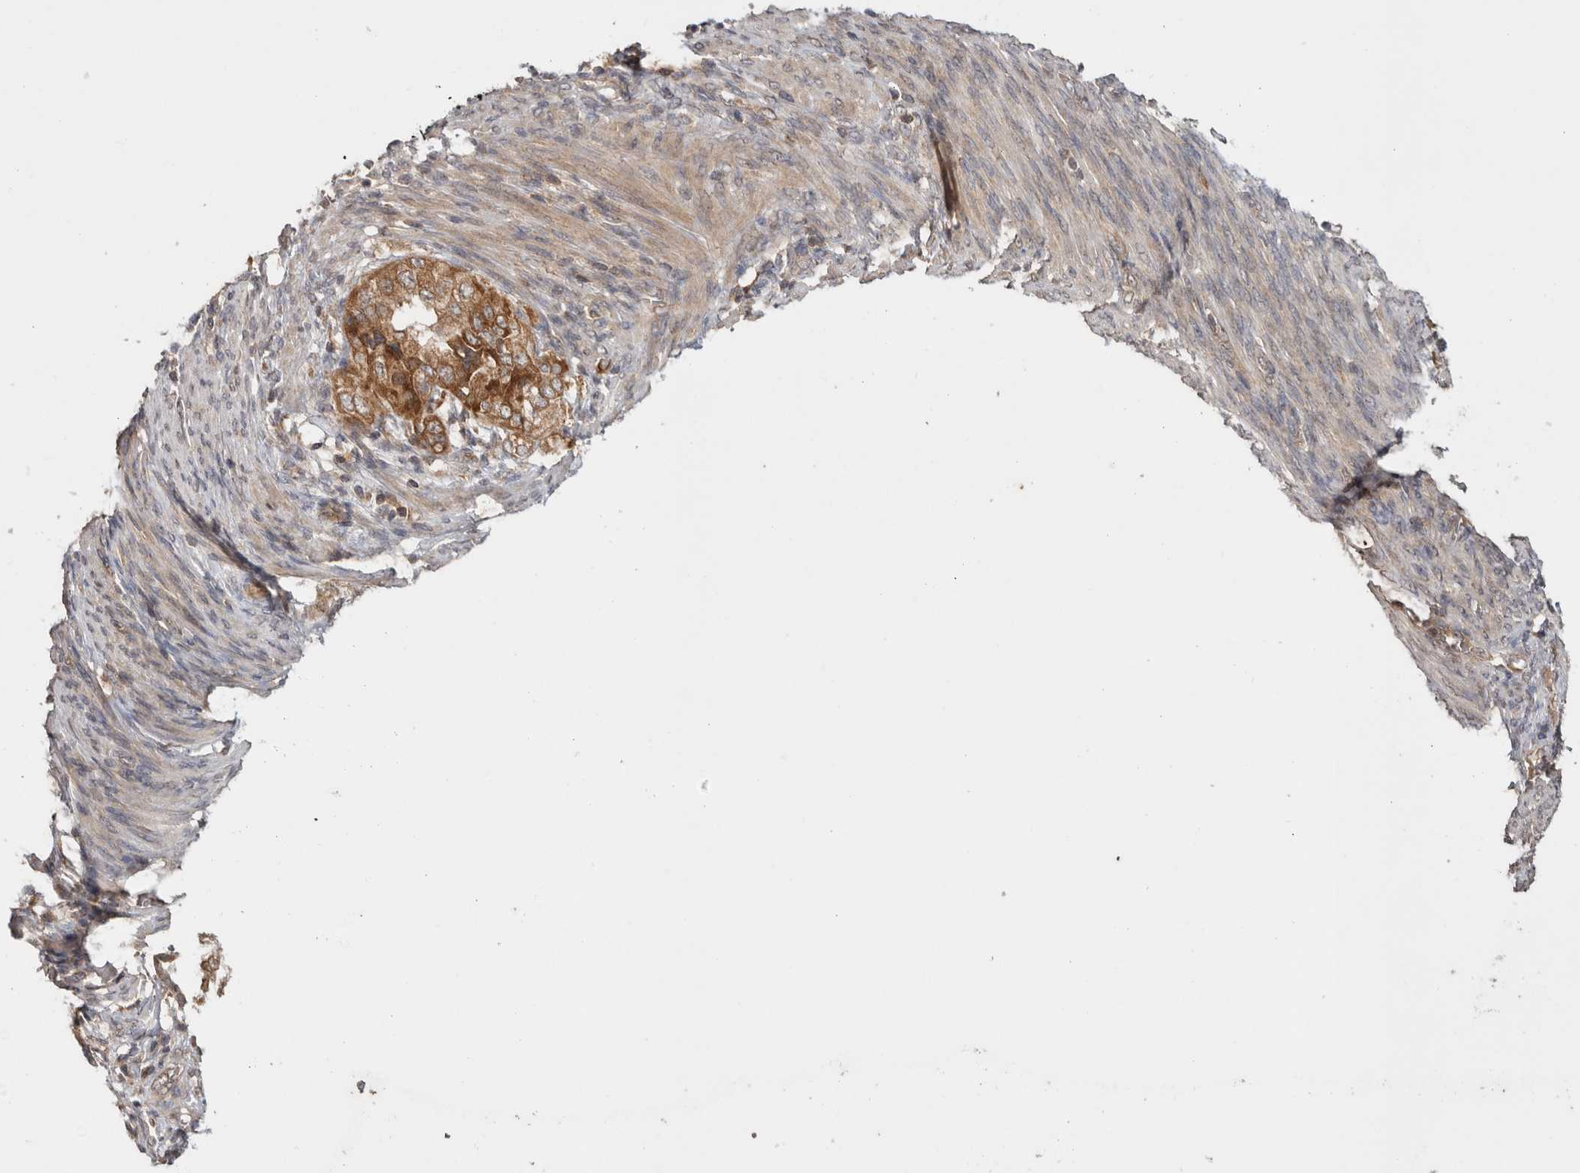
{"staining": {"intensity": "moderate", "quantity": ">75%", "location": "cytoplasmic/membranous"}, "tissue": "endometrial cancer", "cell_type": "Tumor cells", "image_type": "cancer", "snomed": [{"axis": "morphology", "description": "Adenocarcinoma, NOS"}, {"axis": "topography", "description": "Endometrium"}], "caption": "Immunohistochemistry of human endometrial cancer demonstrates medium levels of moderate cytoplasmic/membranous positivity in about >75% of tumor cells.", "gene": "HMOX2", "patient": {"sex": "female", "age": 85}}